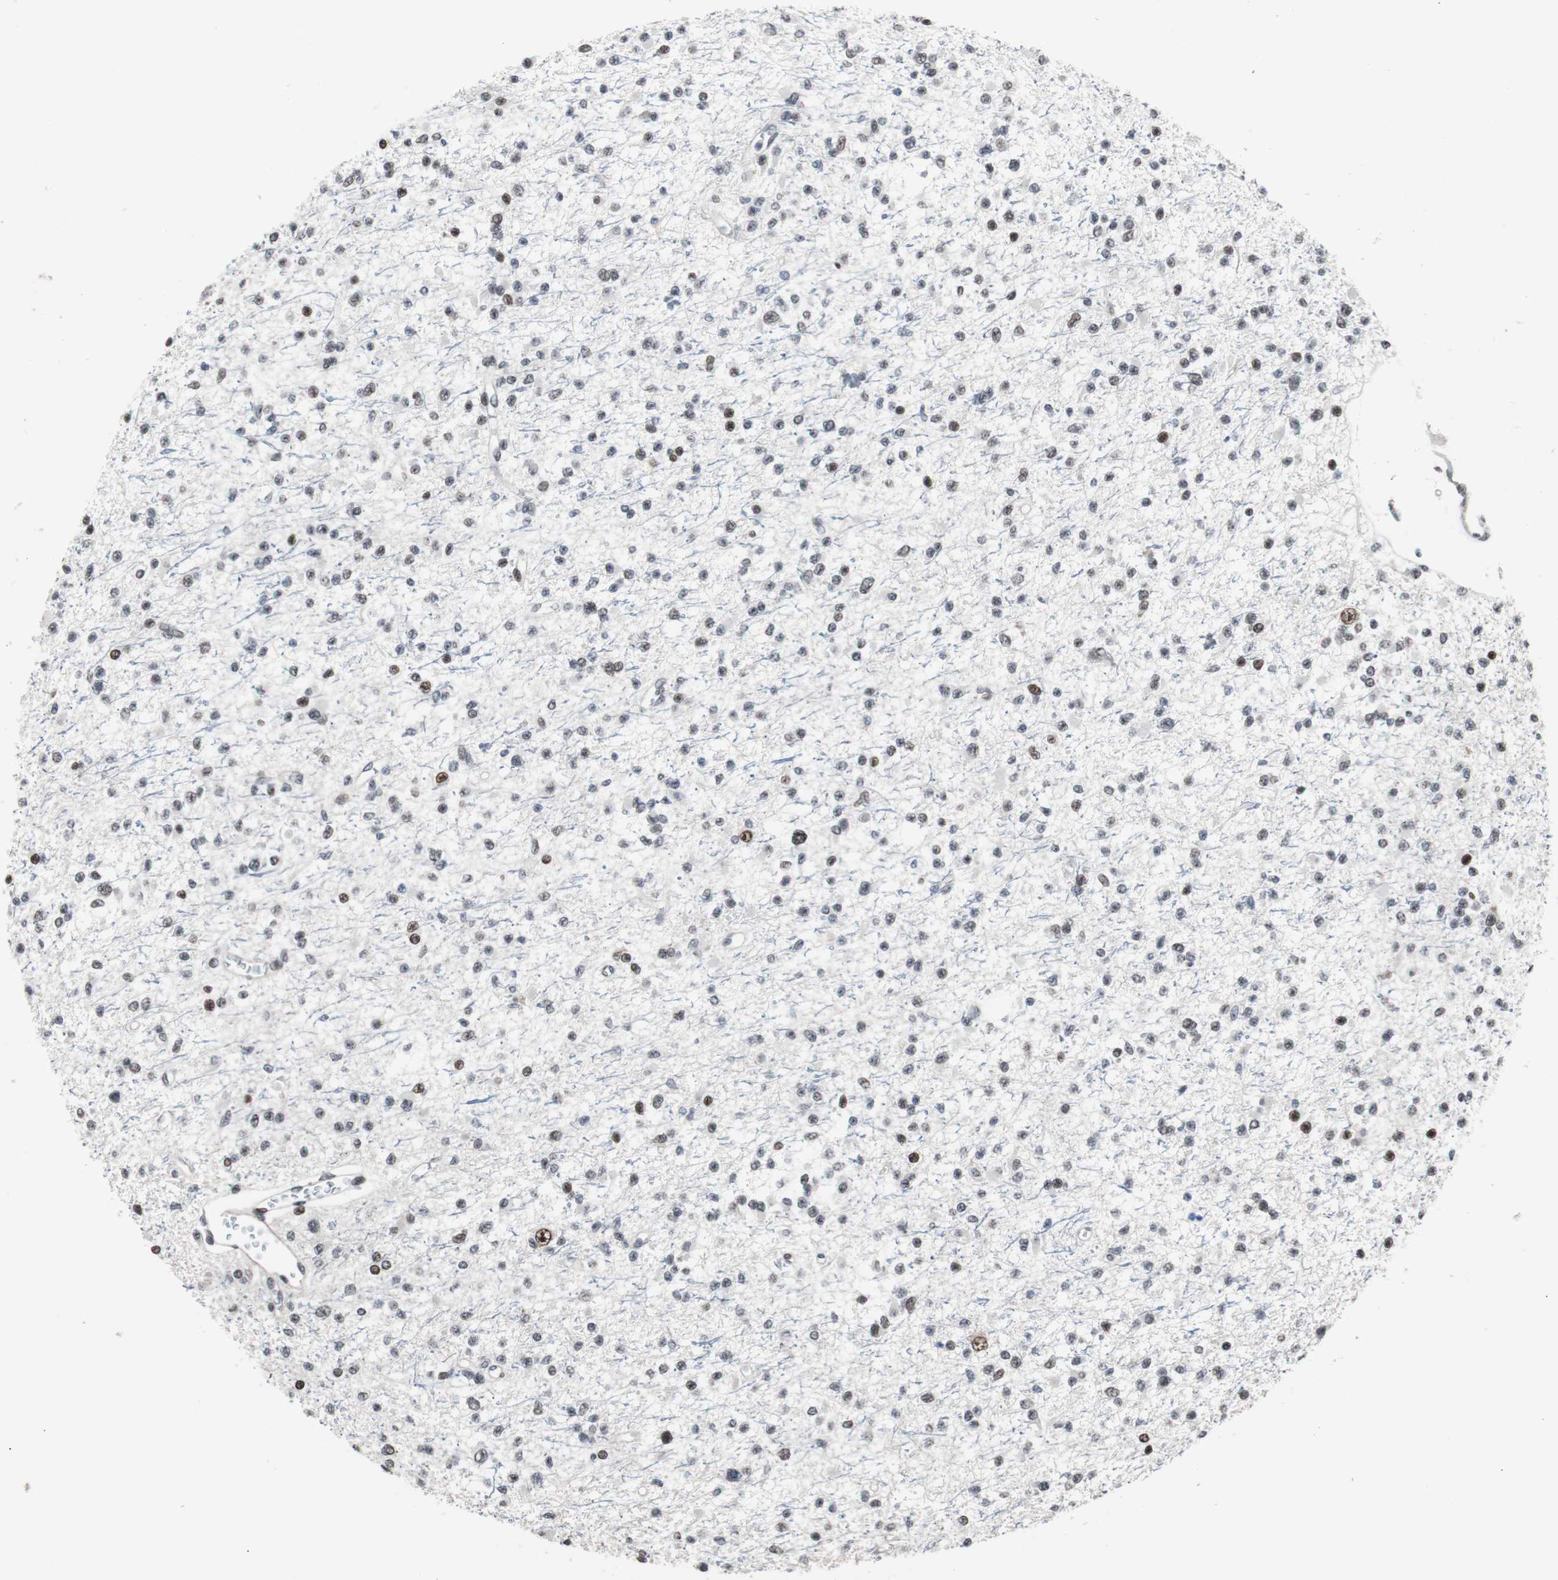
{"staining": {"intensity": "moderate", "quantity": "<25%", "location": "nuclear"}, "tissue": "glioma", "cell_type": "Tumor cells", "image_type": "cancer", "snomed": [{"axis": "morphology", "description": "Glioma, malignant, Low grade"}, {"axis": "topography", "description": "Brain"}], "caption": "Immunohistochemistry (IHC) histopathology image of neoplastic tissue: malignant glioma (low-grade) stained using immunohistochemistry (IHC) demonstrates low levels of moderate protein expression localized specifically in the nuclear of tumor cells, appearing as a nuclear brown color.", "gene": "POGZ", "patient": {"sex": "female", "age": 22}}